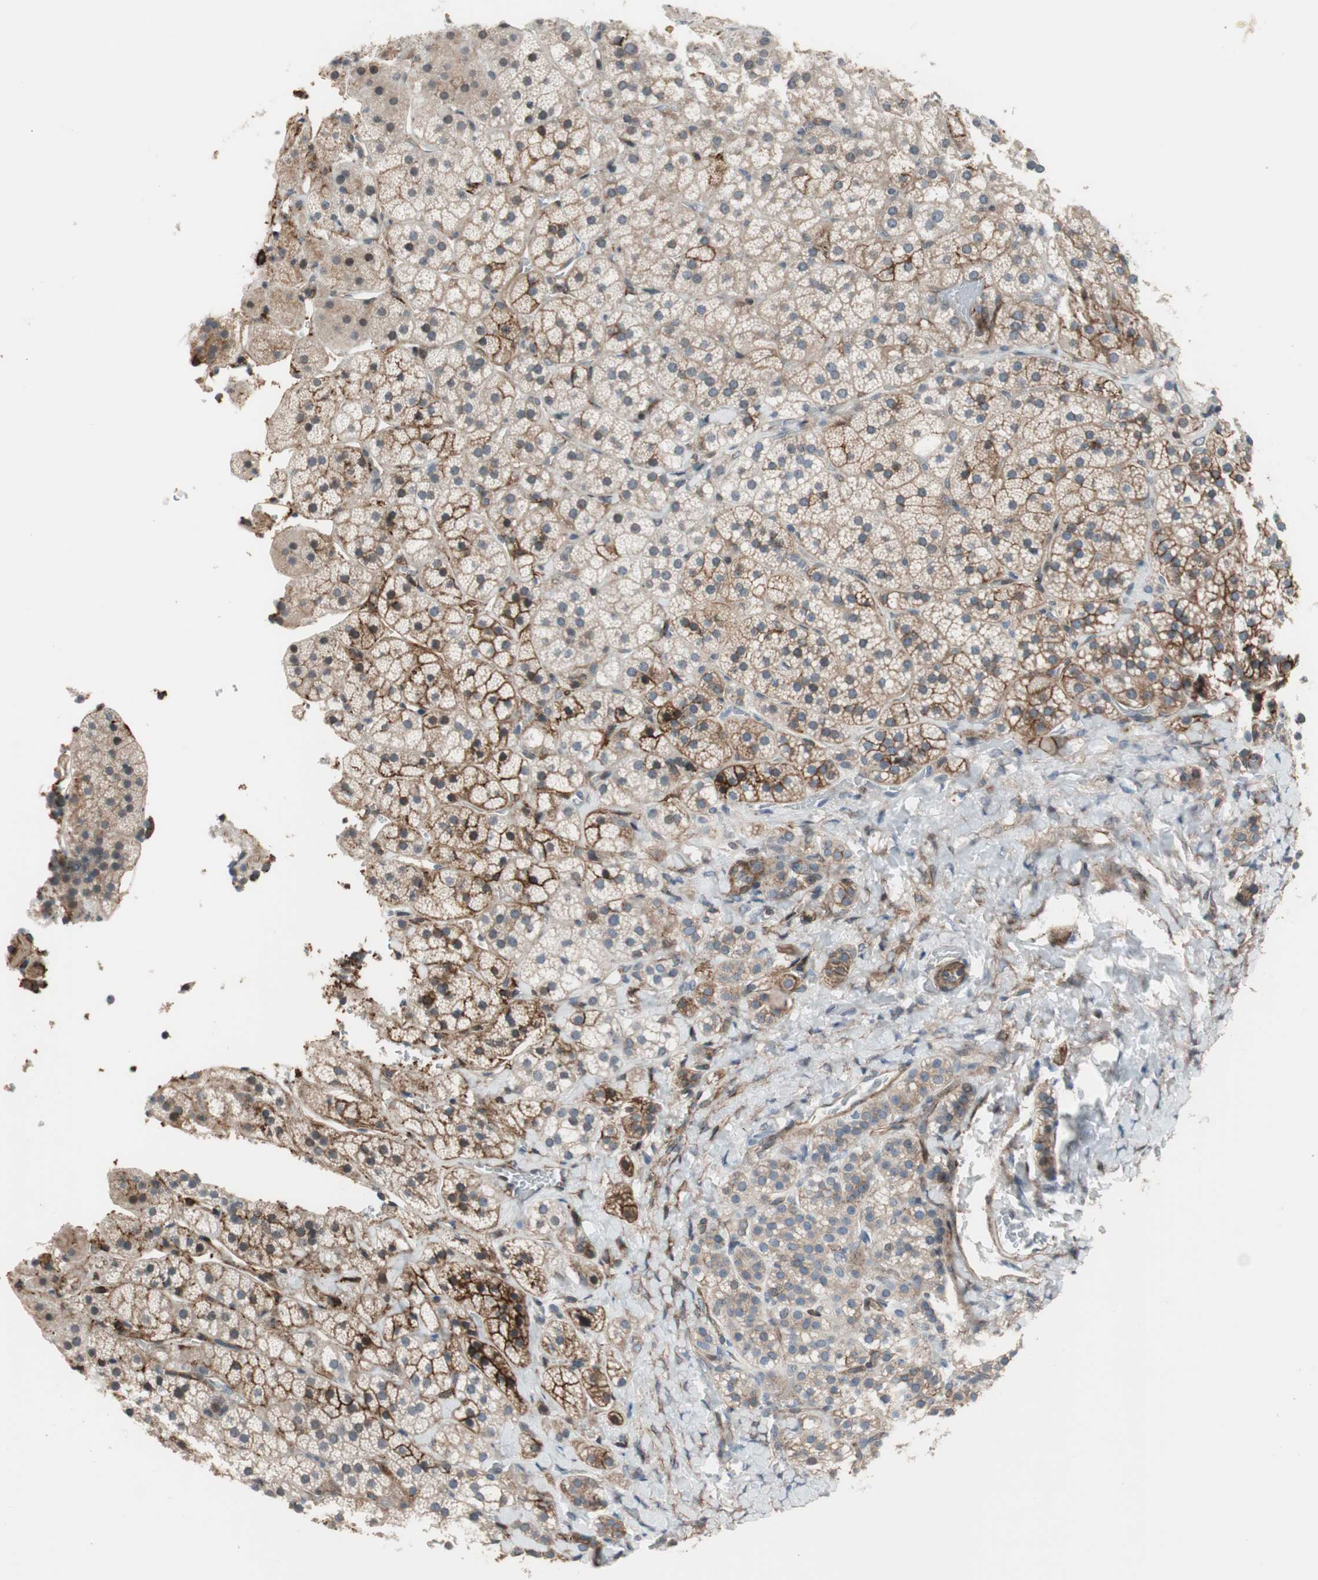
{"staining": {"intensity": "moderate", "quantity": "25%-75%", "location": "cytoplasmic/membranous"}, "tissue": "adrenal gland", "cell_type": "Glandular cells", "image_type": "normal", "snomed": [{"axis": "morphology", "description": "Normal tissue, NOS"}, {"axis": "topography", "description": "Adrenal gland"}], "caption": "IHC staining of unremarkable adrenal gland, which demonstrates medium levels of moderate cytoplasmic/membranous expression in approximately 25%-75% of glandular cells indicating moderate cytoplasmic/membranous protein expression. The staining was performed using DAB (brown) for protein detection and nuclei were counterstained in hematoxylin (blue).", "gene": "GRHL1", "patient": {"sex": "female", "age": 44}}